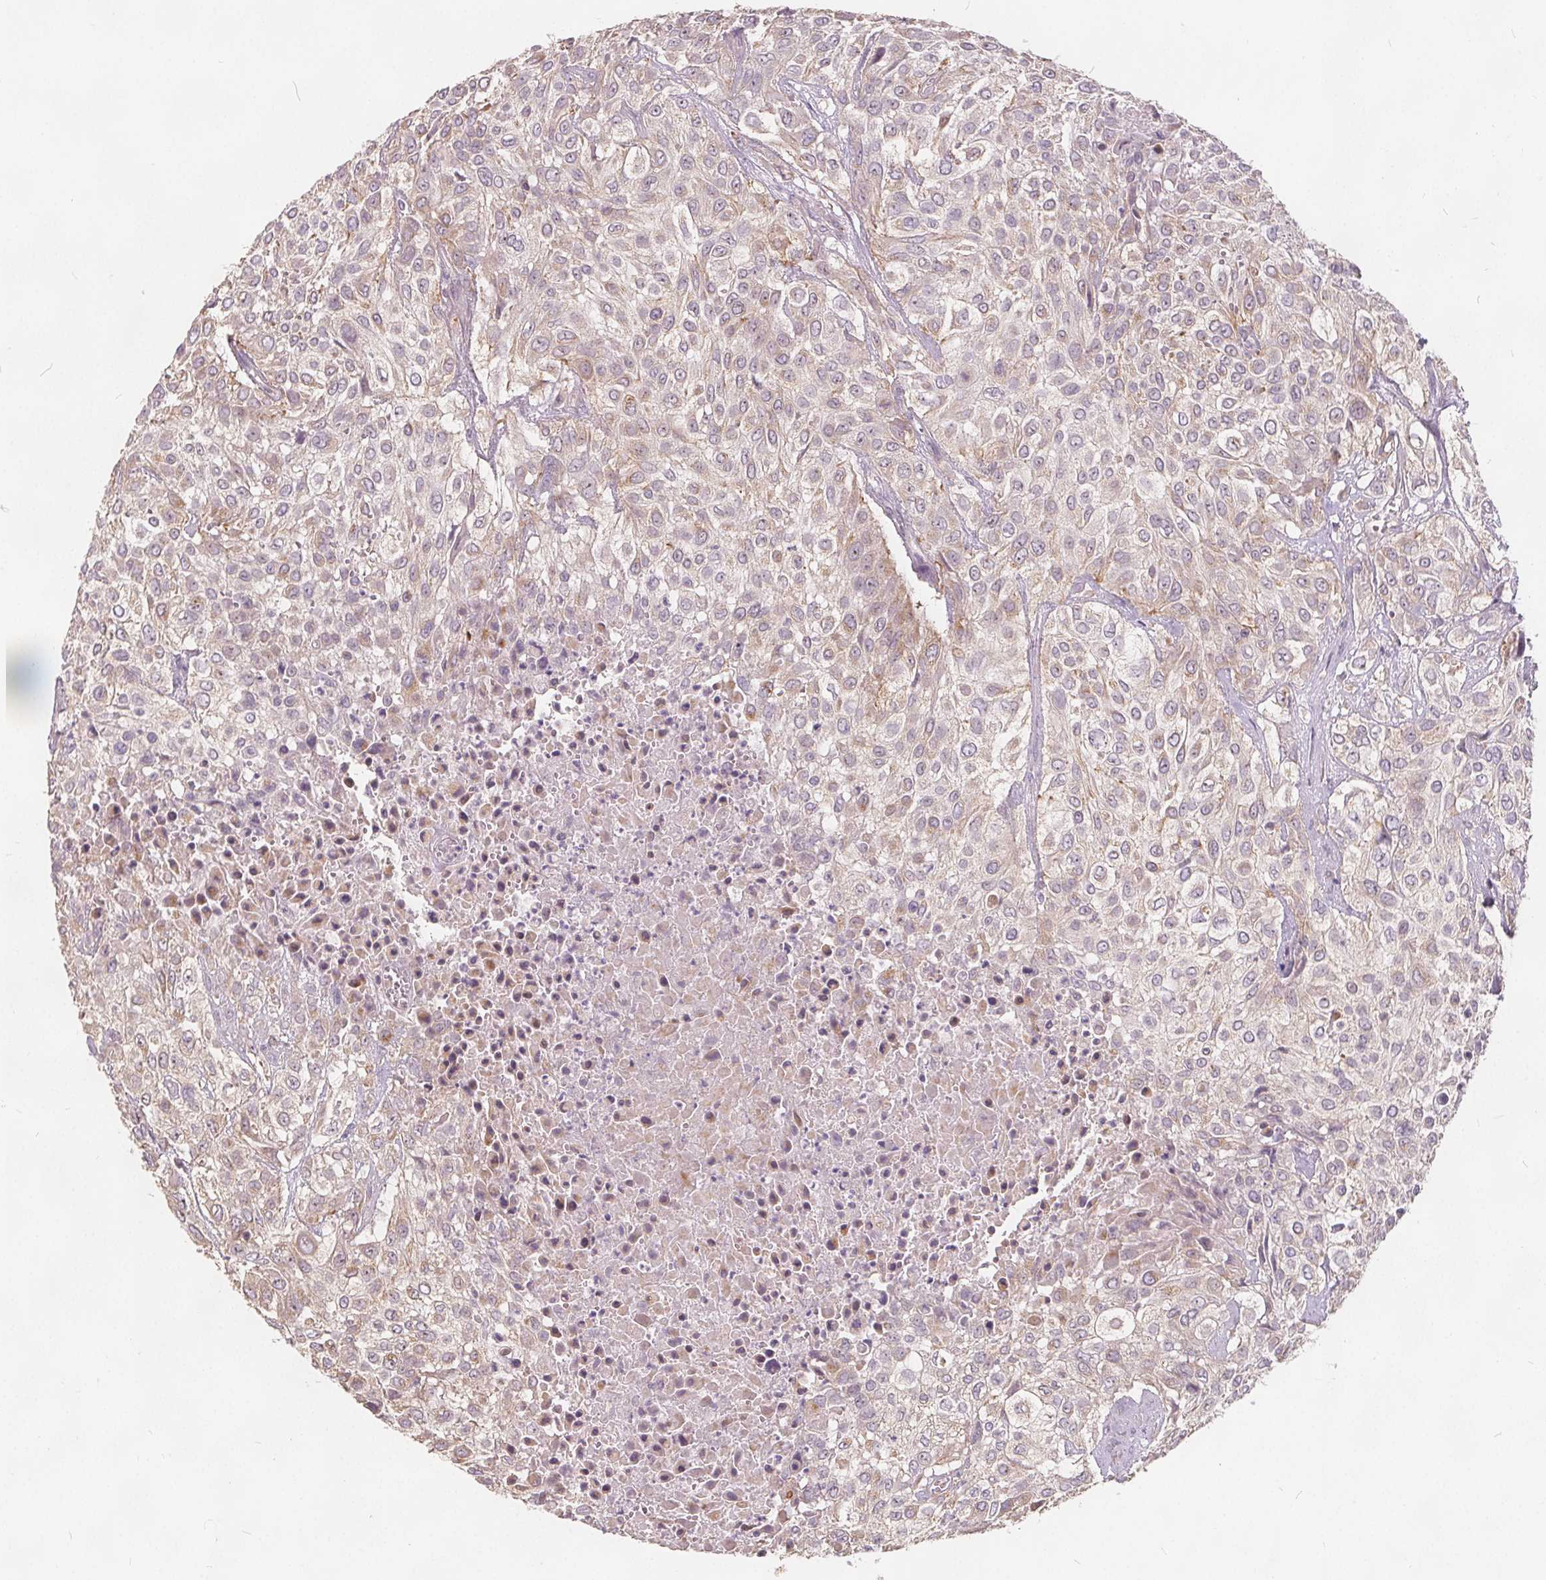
{"staining": {"intensity": "weak", "quantity": "<25%", "location": "cytoplasmic/membranous"}, "tissue": "urothelial cancer", "cell_type": "Tumor cells", "image_type": "cancer", "snomed": [{"axis": "morphology", "description": "Urothelial carcinoma, High grade"}, {"axis": "topography", "description": "Urinary bladder"}], "caption": "Tumor cells show no significant protein positivity in urothelial carcinoma (high-grade). (Stains: DAB (3,3'-diaminobenzidine) immunohistochemistry (IHC) with hematoxylin counter stain, Microscopy: brightfield microscopy at high magnification).", "gene": "DRC3", "patient": {"sex": "male", "age": 57}}